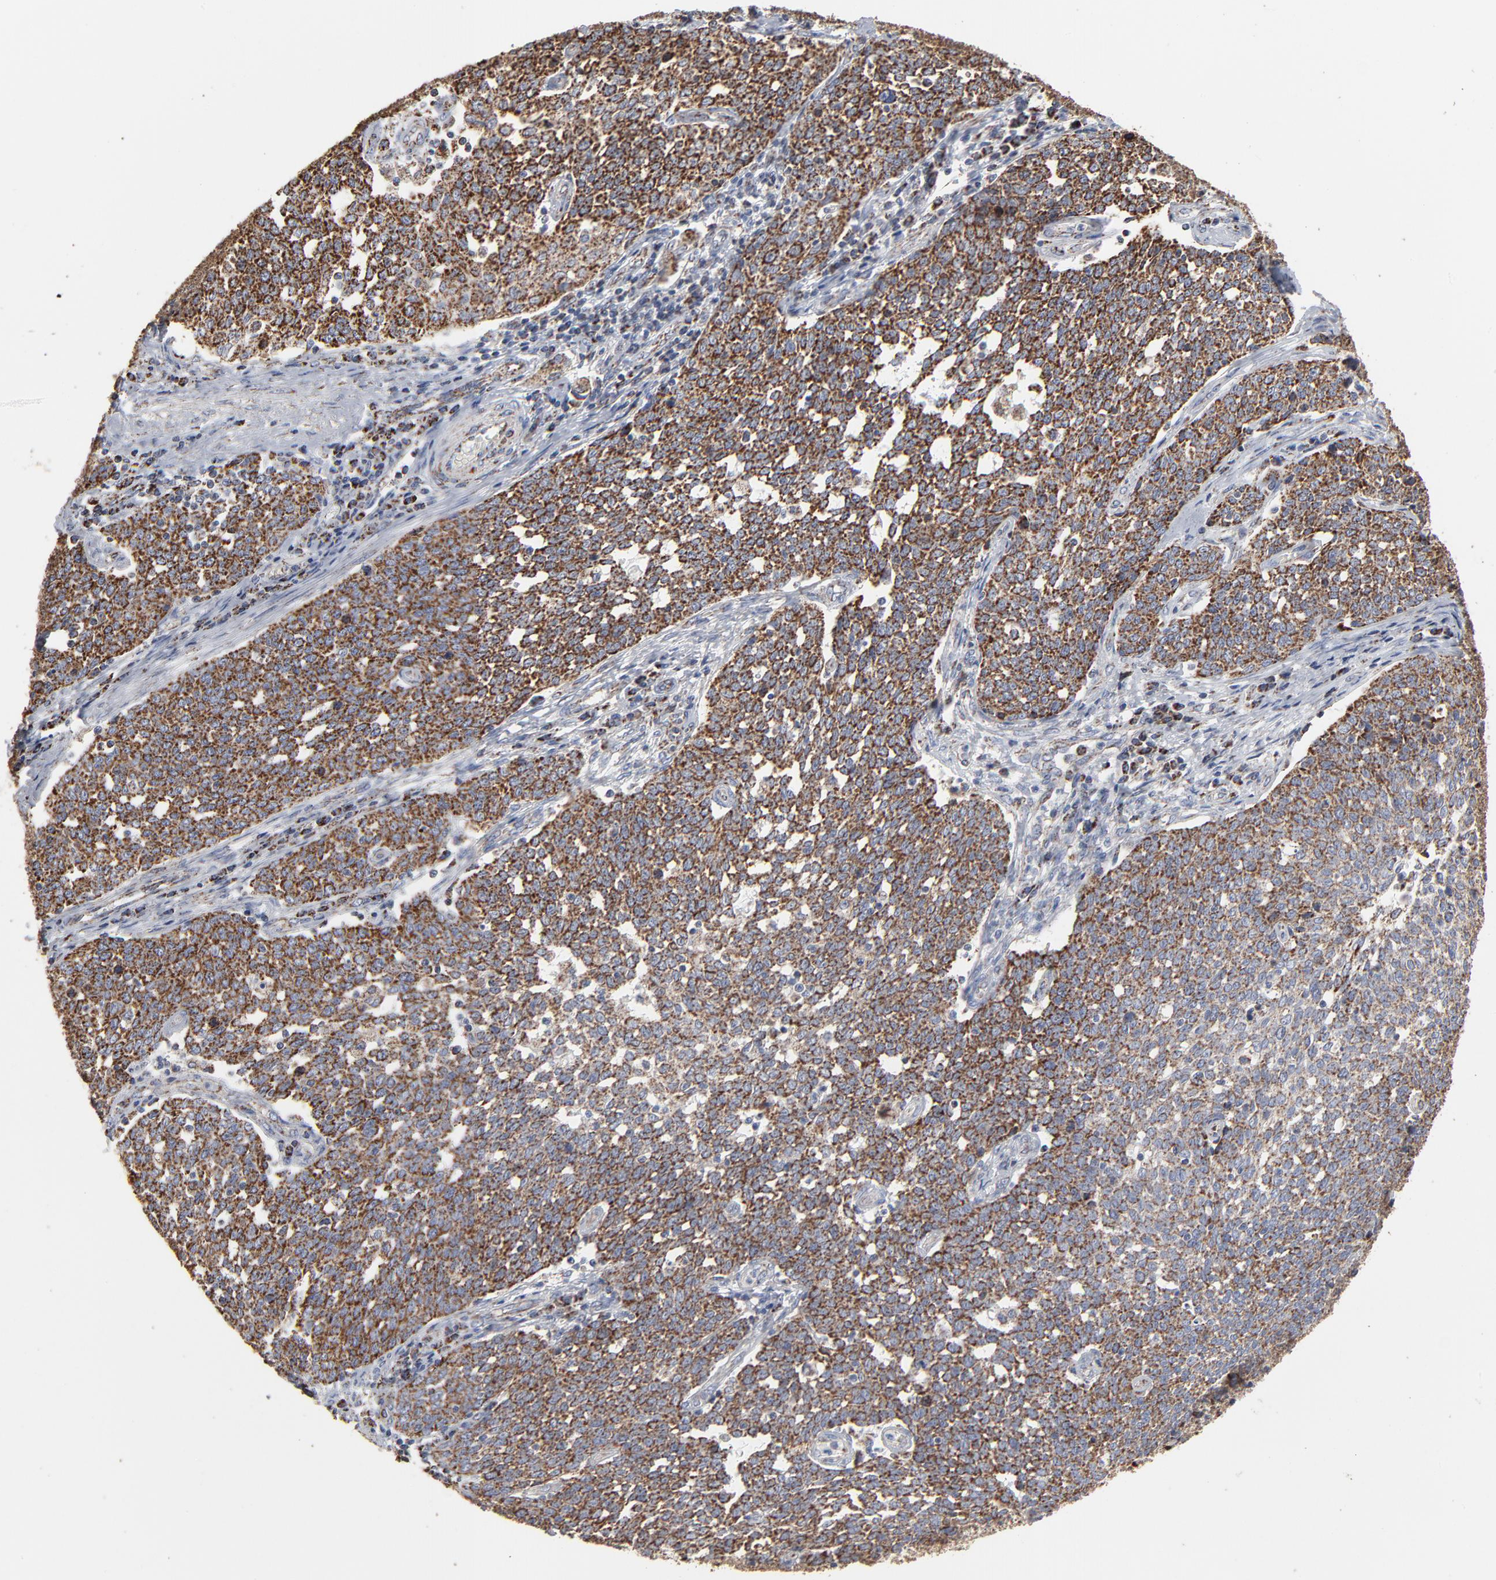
{"staining": {"intensity": "strong", "quantity": ">75%", "location": "cytoplasmic/membranous"}, "tissue": "cervical cancer", "cell_type": "Tumor cells", "image_type": "cancer", "snomed": [{"axis": "morphology", "description": "Squamous cell carcinoma, NOS"}, {"axis": "topography", "description": "Cervix"}], "caption": "Tumor cells display high levels of strong cytoplasmic/membranous positivity in approximately >75% of cells in human cervical cancer.", "gene": "UQCRC1", "patient": {"sex": "female", "age": 34}}